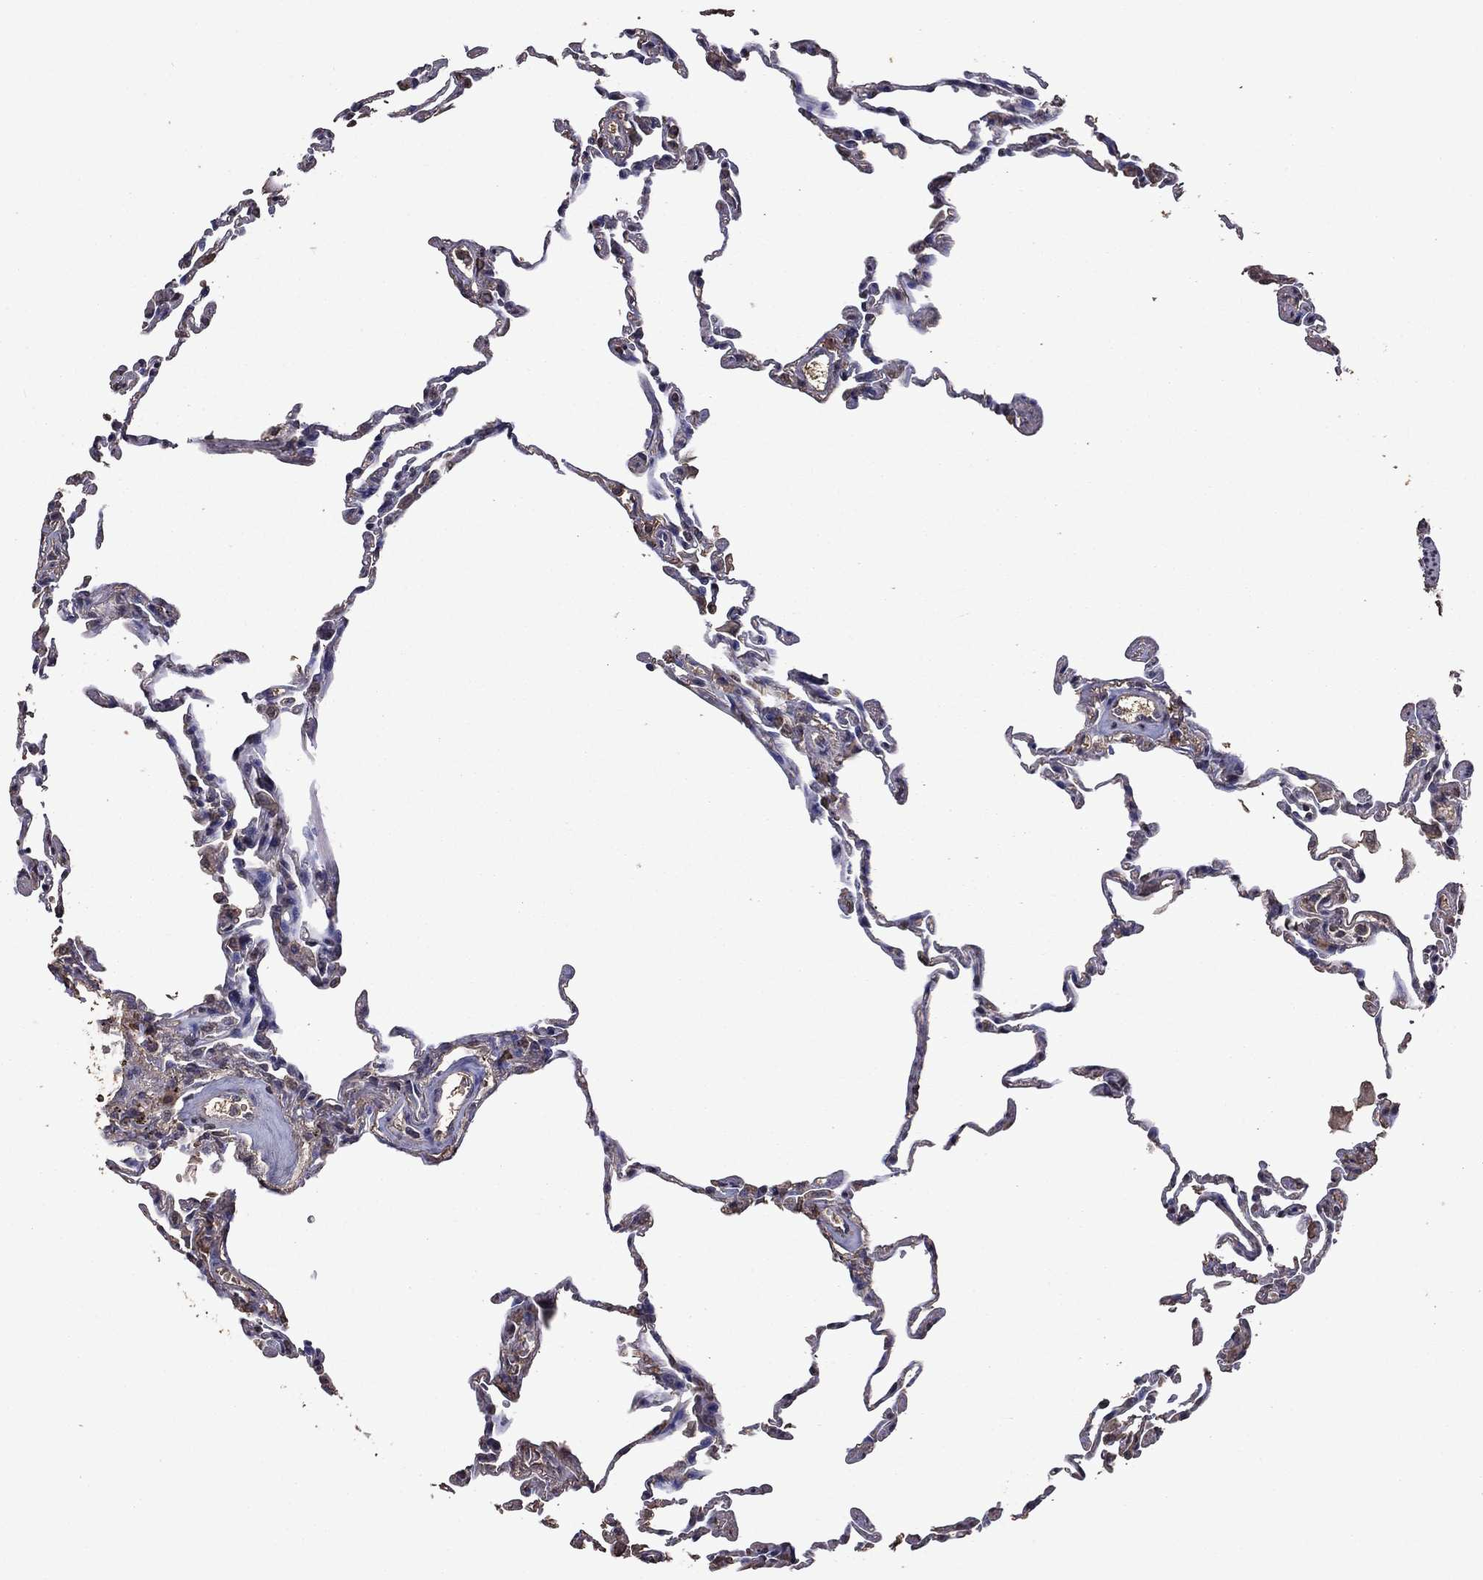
{"staining": {"intensity": "negative", "quantity": "none", "location": "none"}, "tissue": "lung", "cell_type": "Alveolar cells", "image_type": "normal", "snomed": [{"axis": "morphology", "description": "Normal tissue, NOS"}, {"axis": "topography", "description": "Lung"}], "caption": "This is a photomicrograph of immunohistochemistry staining of normal lung, which shows no positivity in alveolar cells.", "gene": "SERPINA5", "patient": {"sex": "female", "age": 57}}